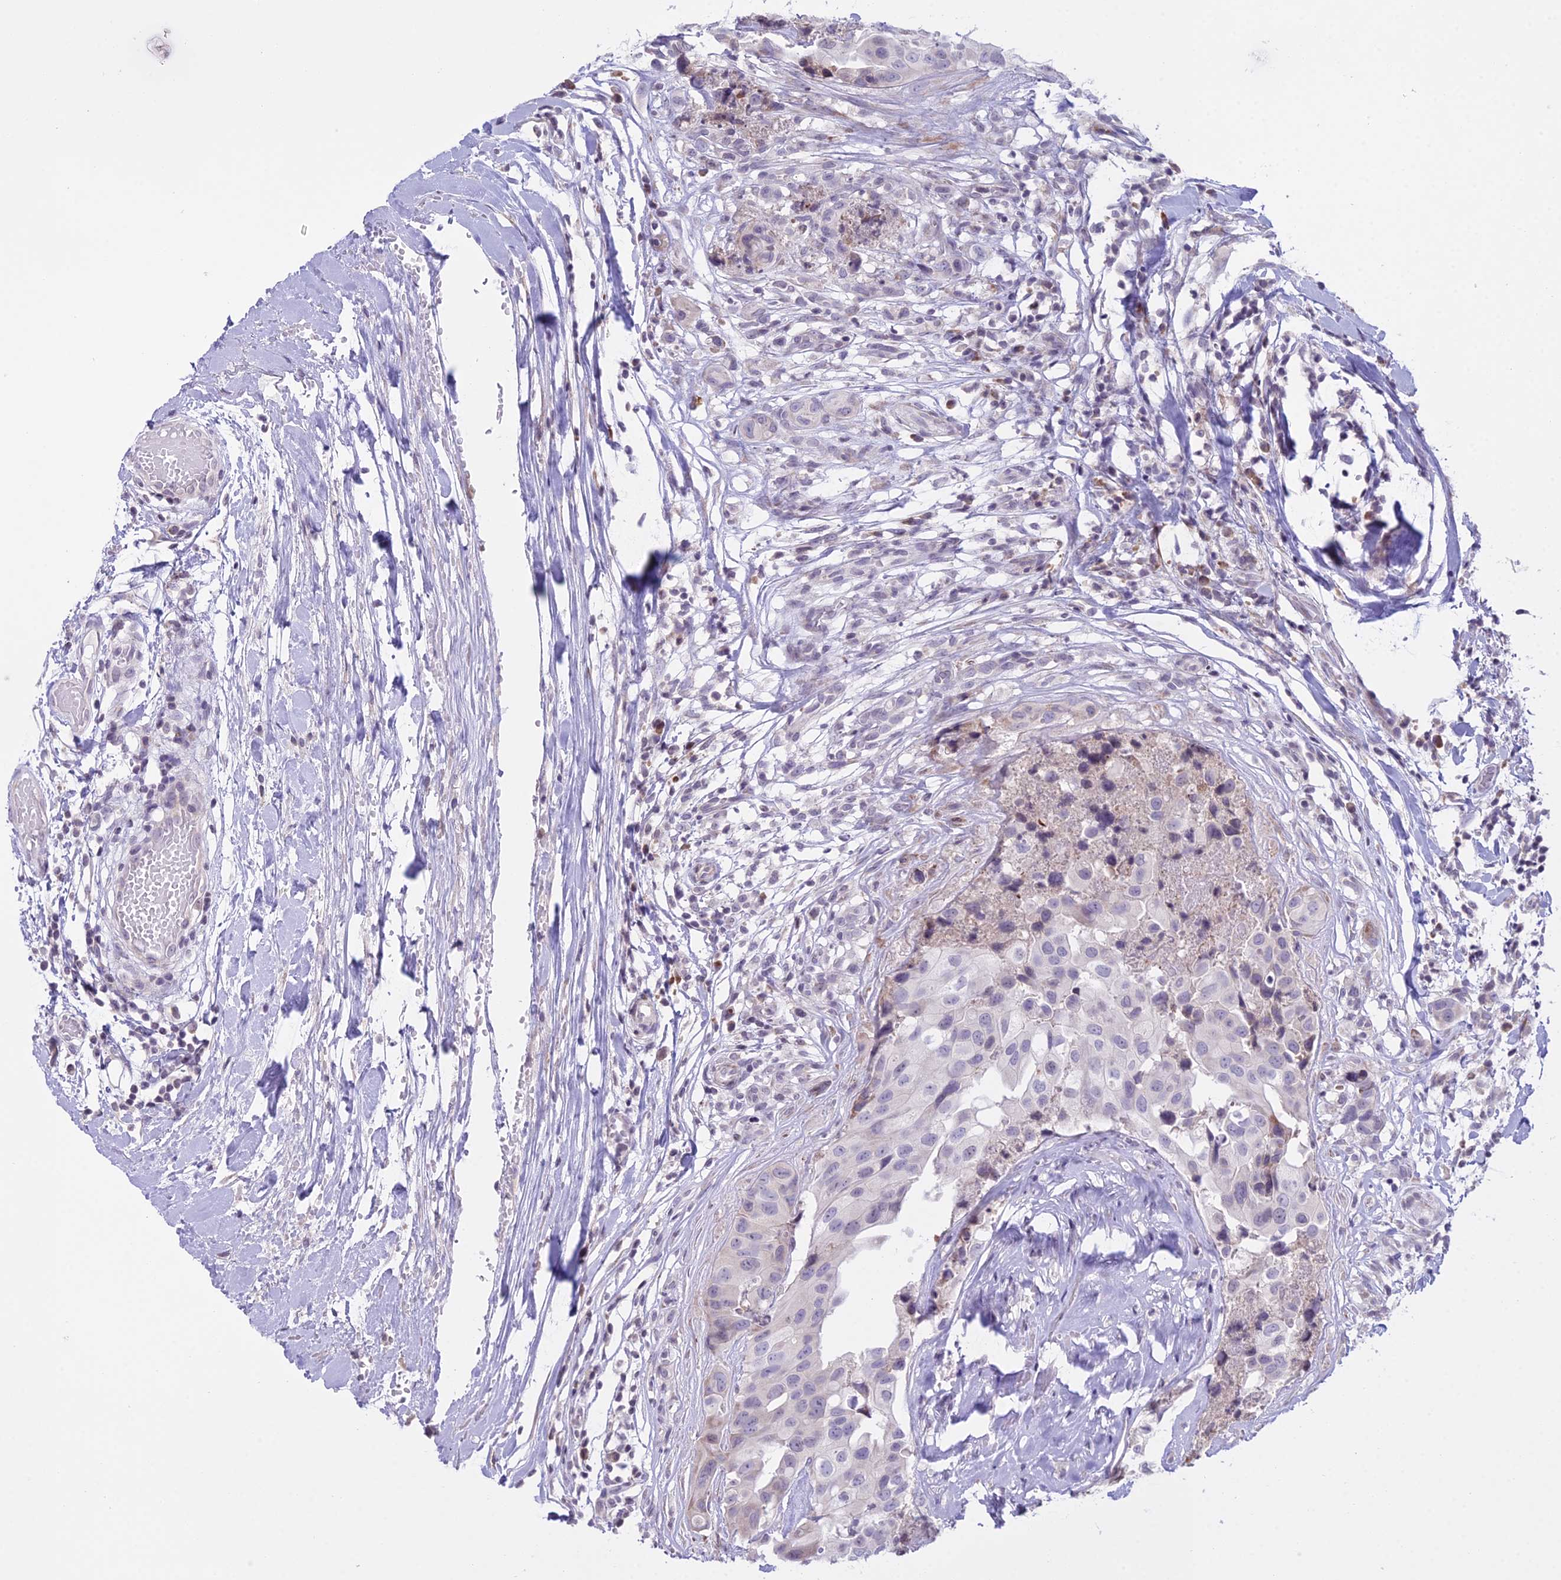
{"staining": {"intensity": "negative", "quantity": "none", "location": "none"}, "tissue": "head and neck cancer", "cell_type": "Tumor cells", "image_type": "cancer", "snomed": [{"axis": "morphology", "description": "Adenocarcinoma, NOS"}, {"axis": "morphology", "description": "Adenocarcinoma, metastatic, NOS"}, {"axis": "topography", "description": "Head-Neck"}], "caption": "The photomicrograph exhibits no significant staining in tumor cells of head and neck cancer.", "gene": "RPS26", "patient": {"sex": "male", "age": 75}}